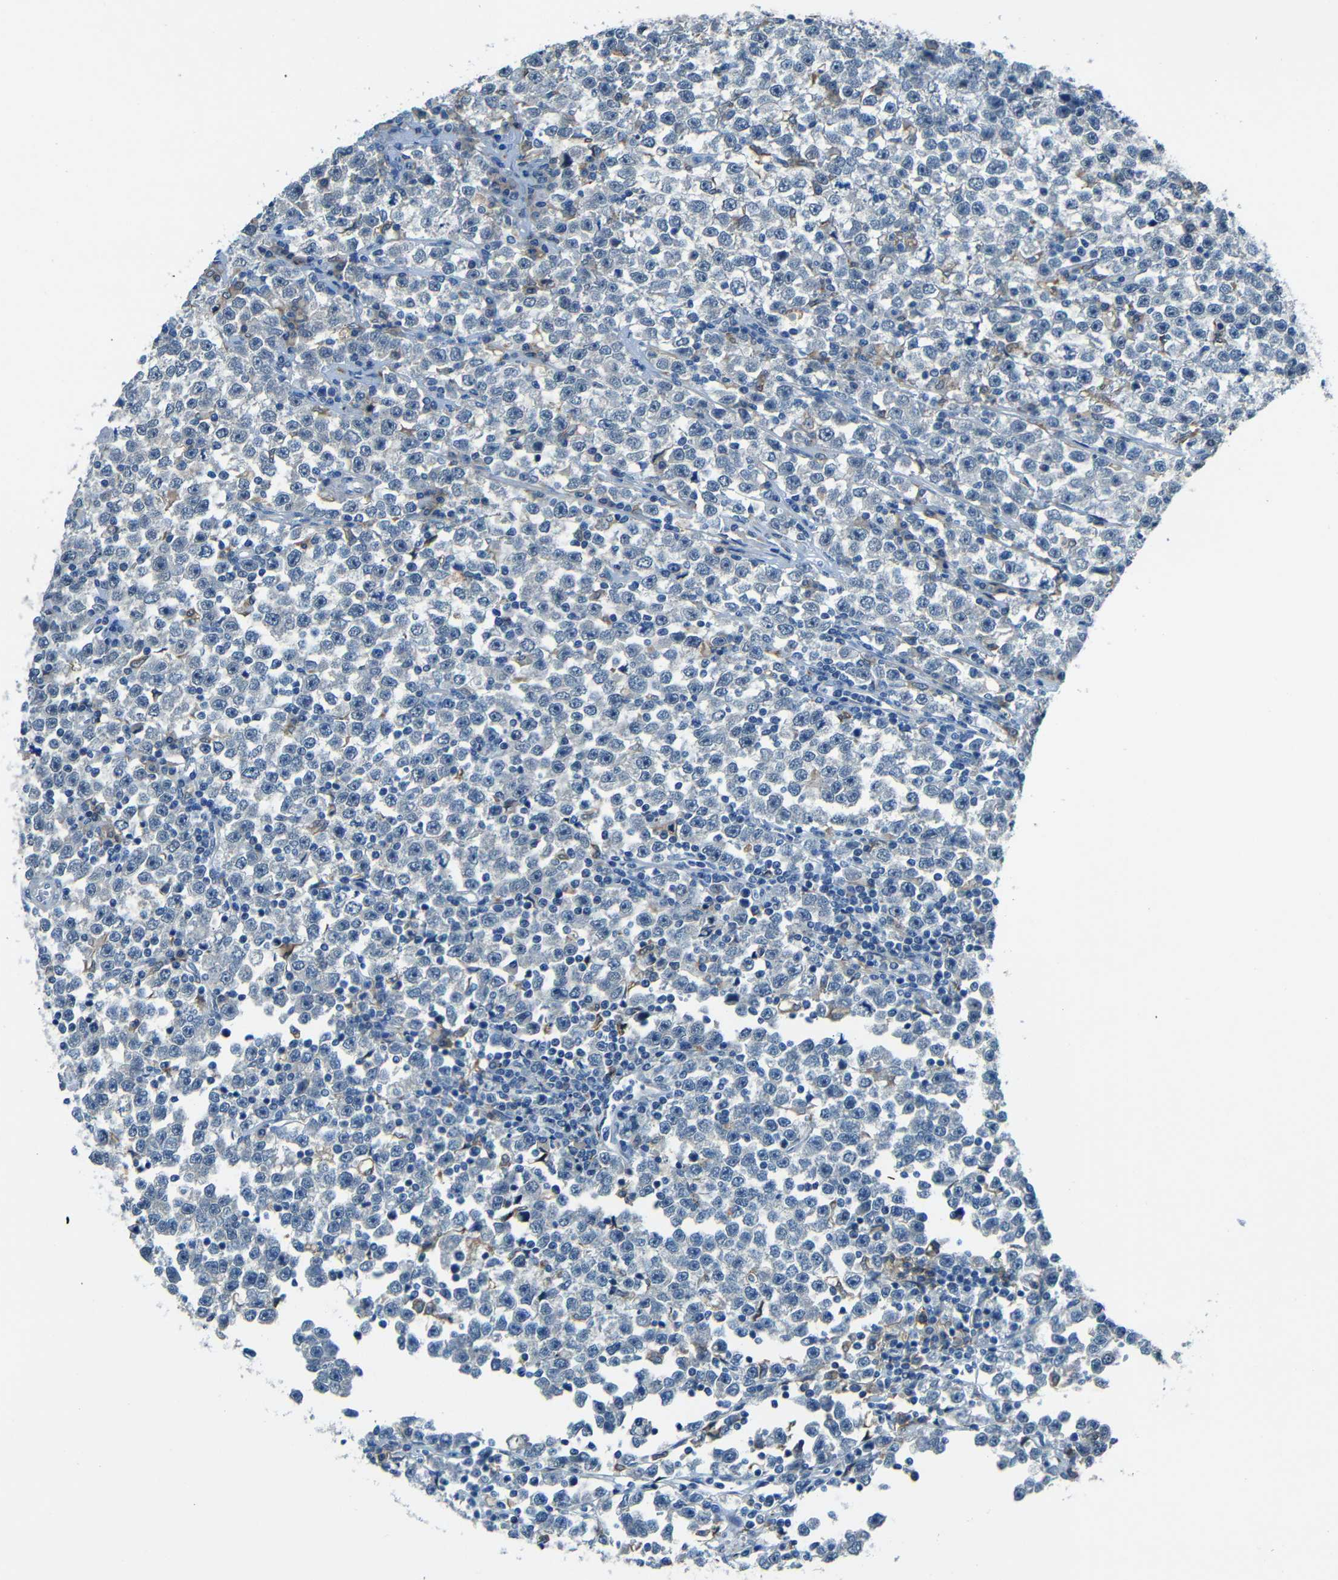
{"staining": {"intensity": "negative", "quantity": "none", "location": "none"}, "tissue": "testis cancer", "cell_type": "Tumor cells", "image_type": "cancer", "snomed": [{"axis": "morphology", "description": "Seminoma, NOS"}, {"axis": "topography", "description": "Testis"}], "caption": "An image of seminoma (testis) stained for a protein exhibits no brown staining in tumor cells. (DAB (3,3'-diaminobenzidine) IHC, high magnification).", "gene": "ANKRD22", "patient": {"sex": "male", "age": 43}}